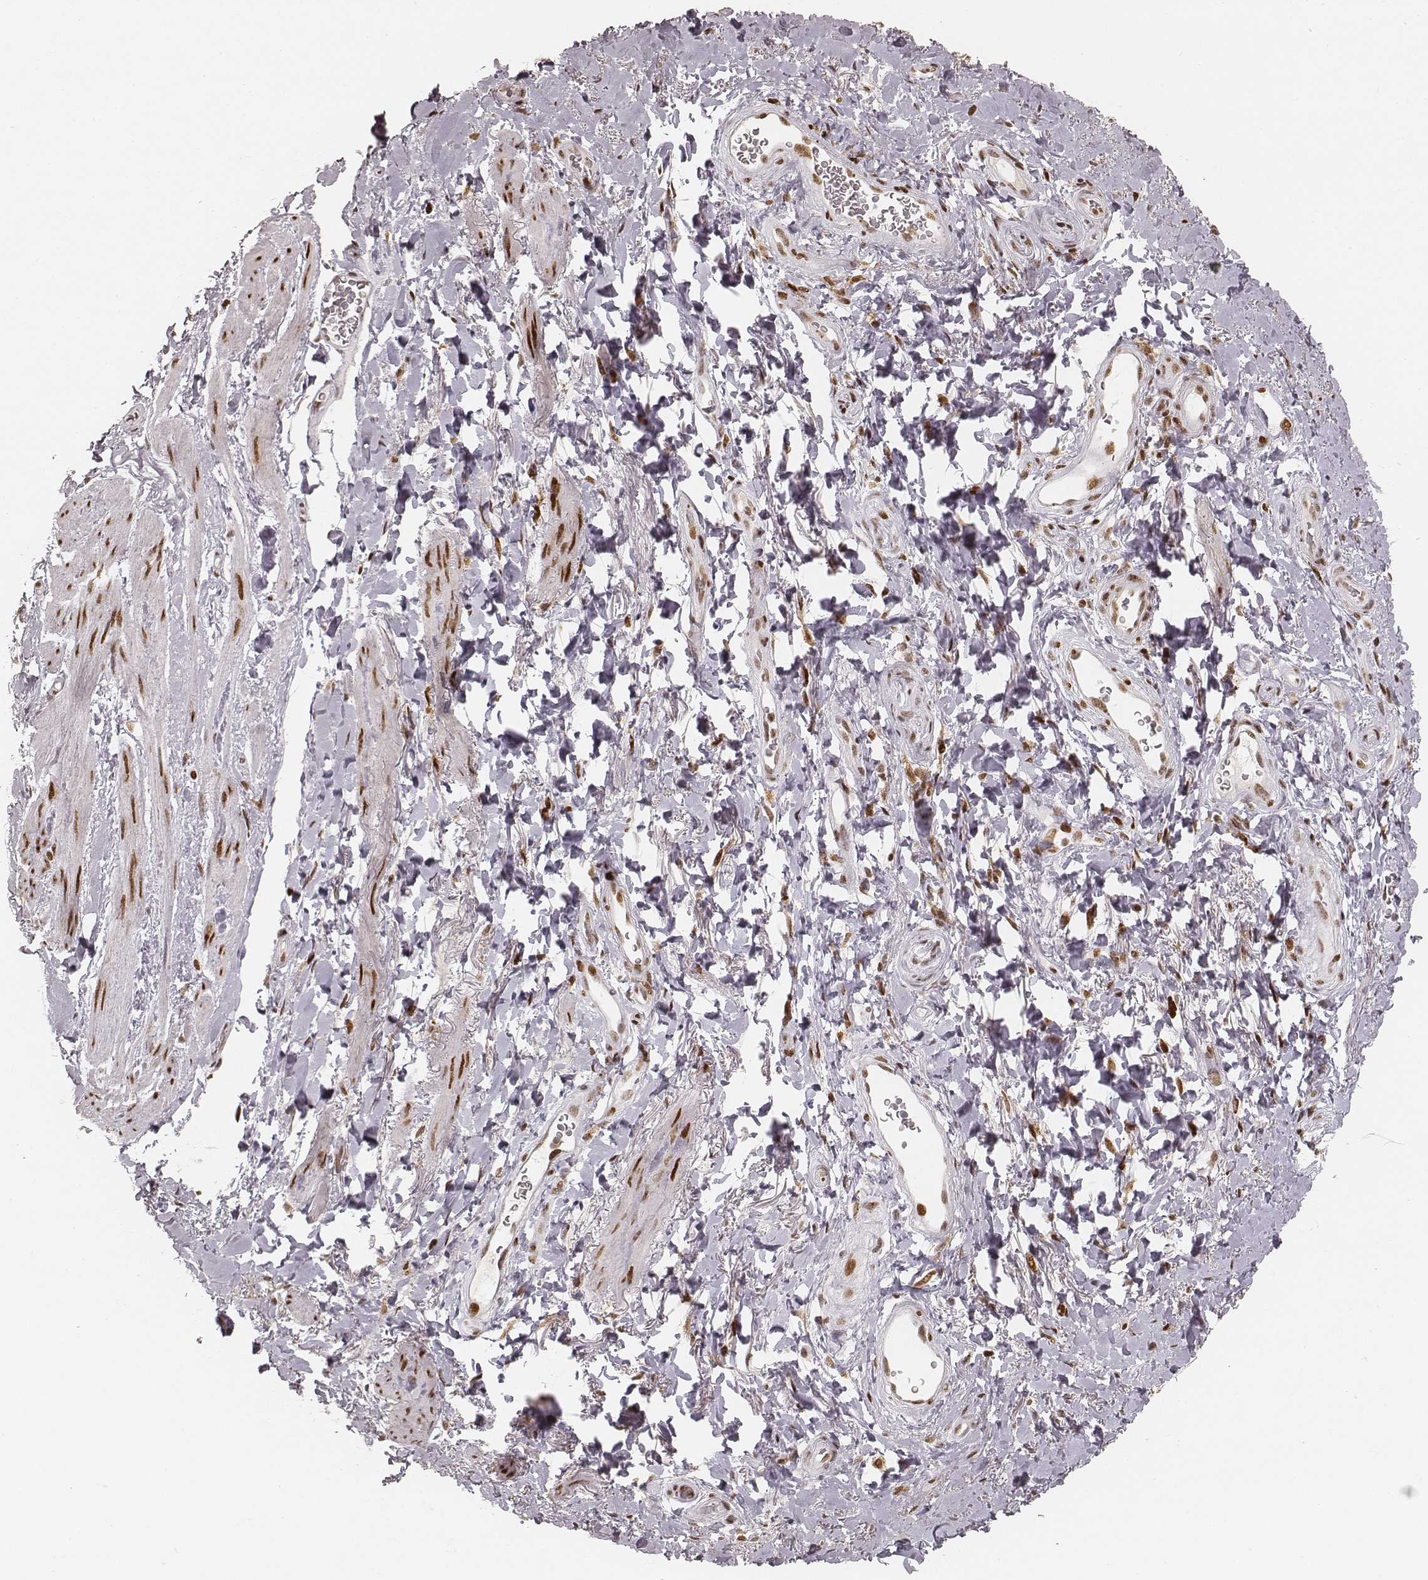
{"staining": {"intensity": "moderate", "quantity": ">75%", "location": "nuclear"}, "tissue": "adipose tissue", "cell_type": "Adipocytes", "image_type": "normal", "snomed": [{"axis": "morphology", "description": "Normal tissue, NOS"}, {"axis": "topography", "description": "Anal"}, {"axis": "topography", "description": "Peripheral nerve tissue"}], "caption": "Protein staining shows moderate nuclear positivity in about >75% of adipocytes in benign adipose tissue.", "gene": "HNRNPC", "patient": {"sex": "male", "age": 53}}